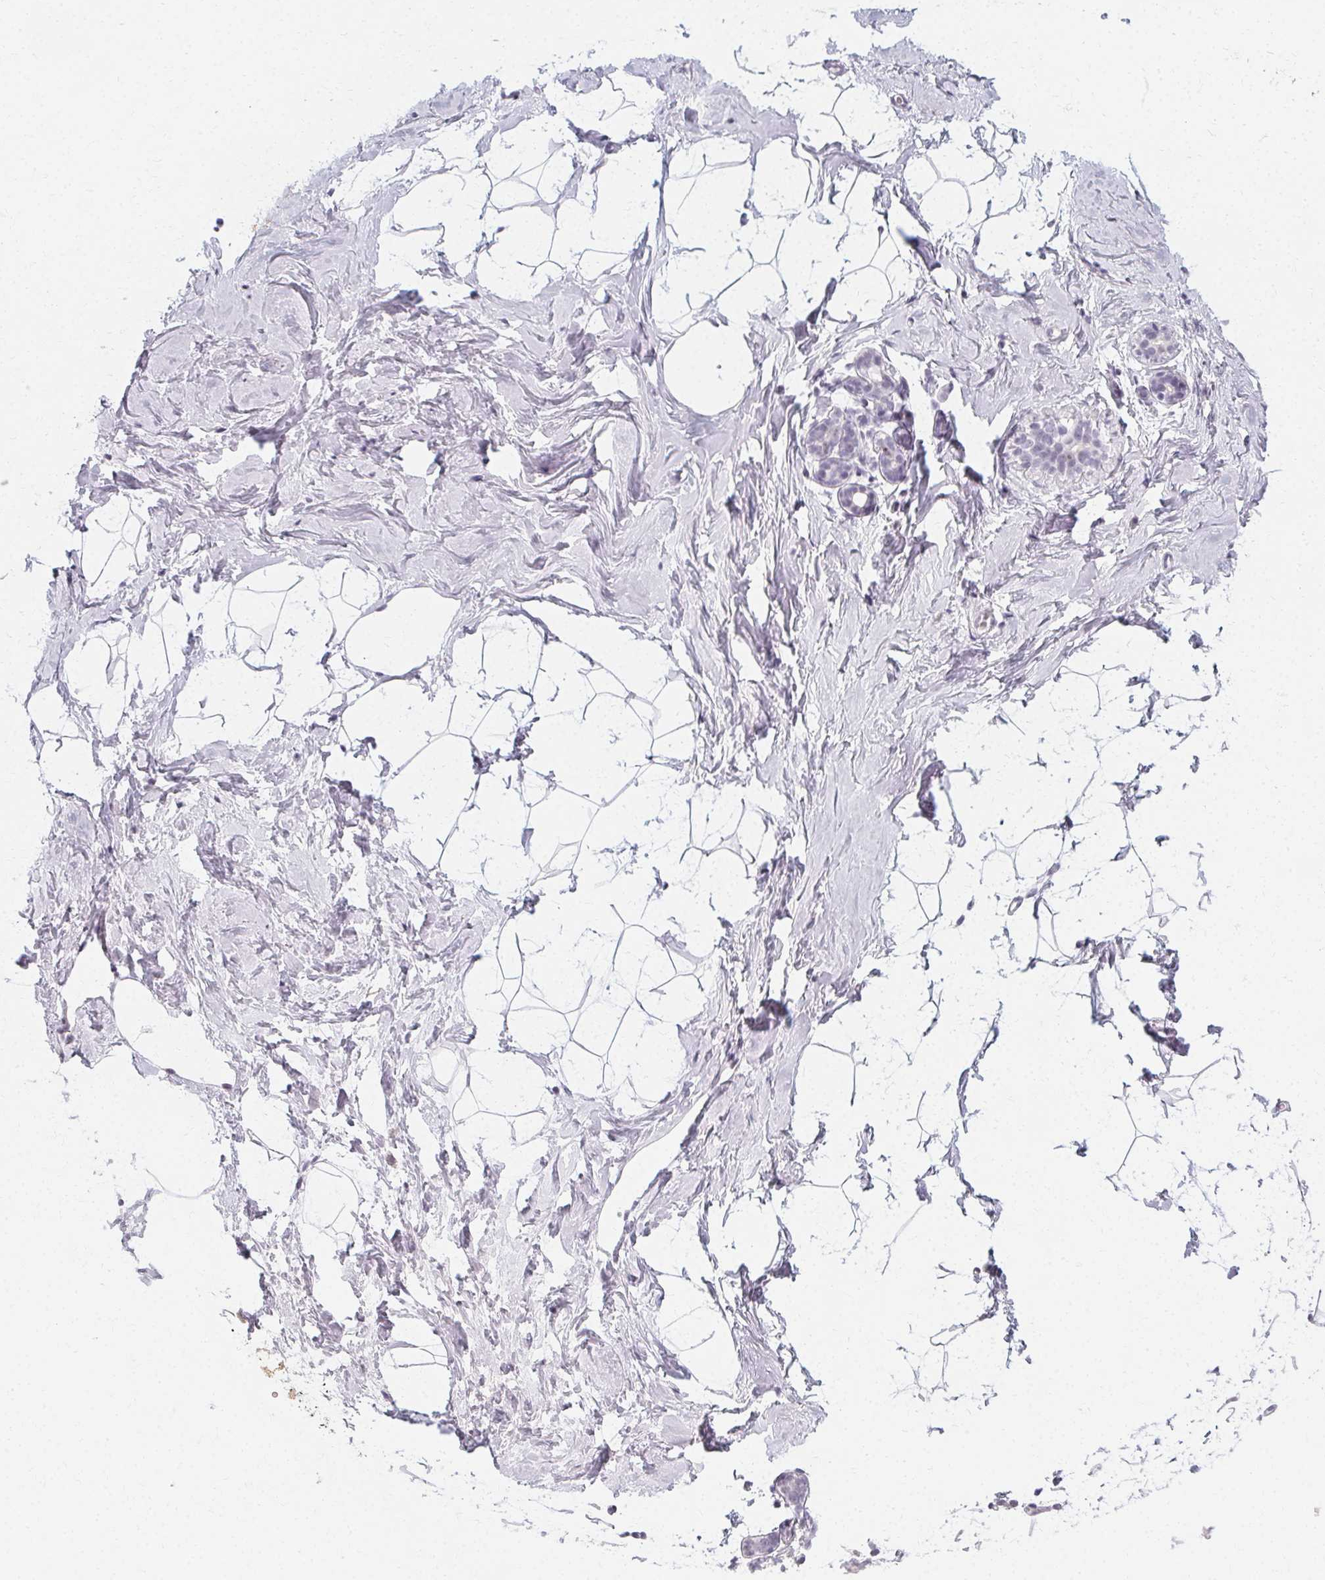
{"staining": {"intensity": "negative", "quantity": "none", "location": "none"}, "tissue": "breast", "cell_type": "Adipocytes", "image_type": "normal", "snomed": [{"axis": "morphology", "description": "Normal tissue, NOS"}, {"axis": "topography", "description": "Breast"}], "caption": "Breast stained for a protein using immunohistochemistry (IHC) reveals no expression adipocytes.", "gene": "SYNPR", "patient": {"sex": "female", "age": 32}}